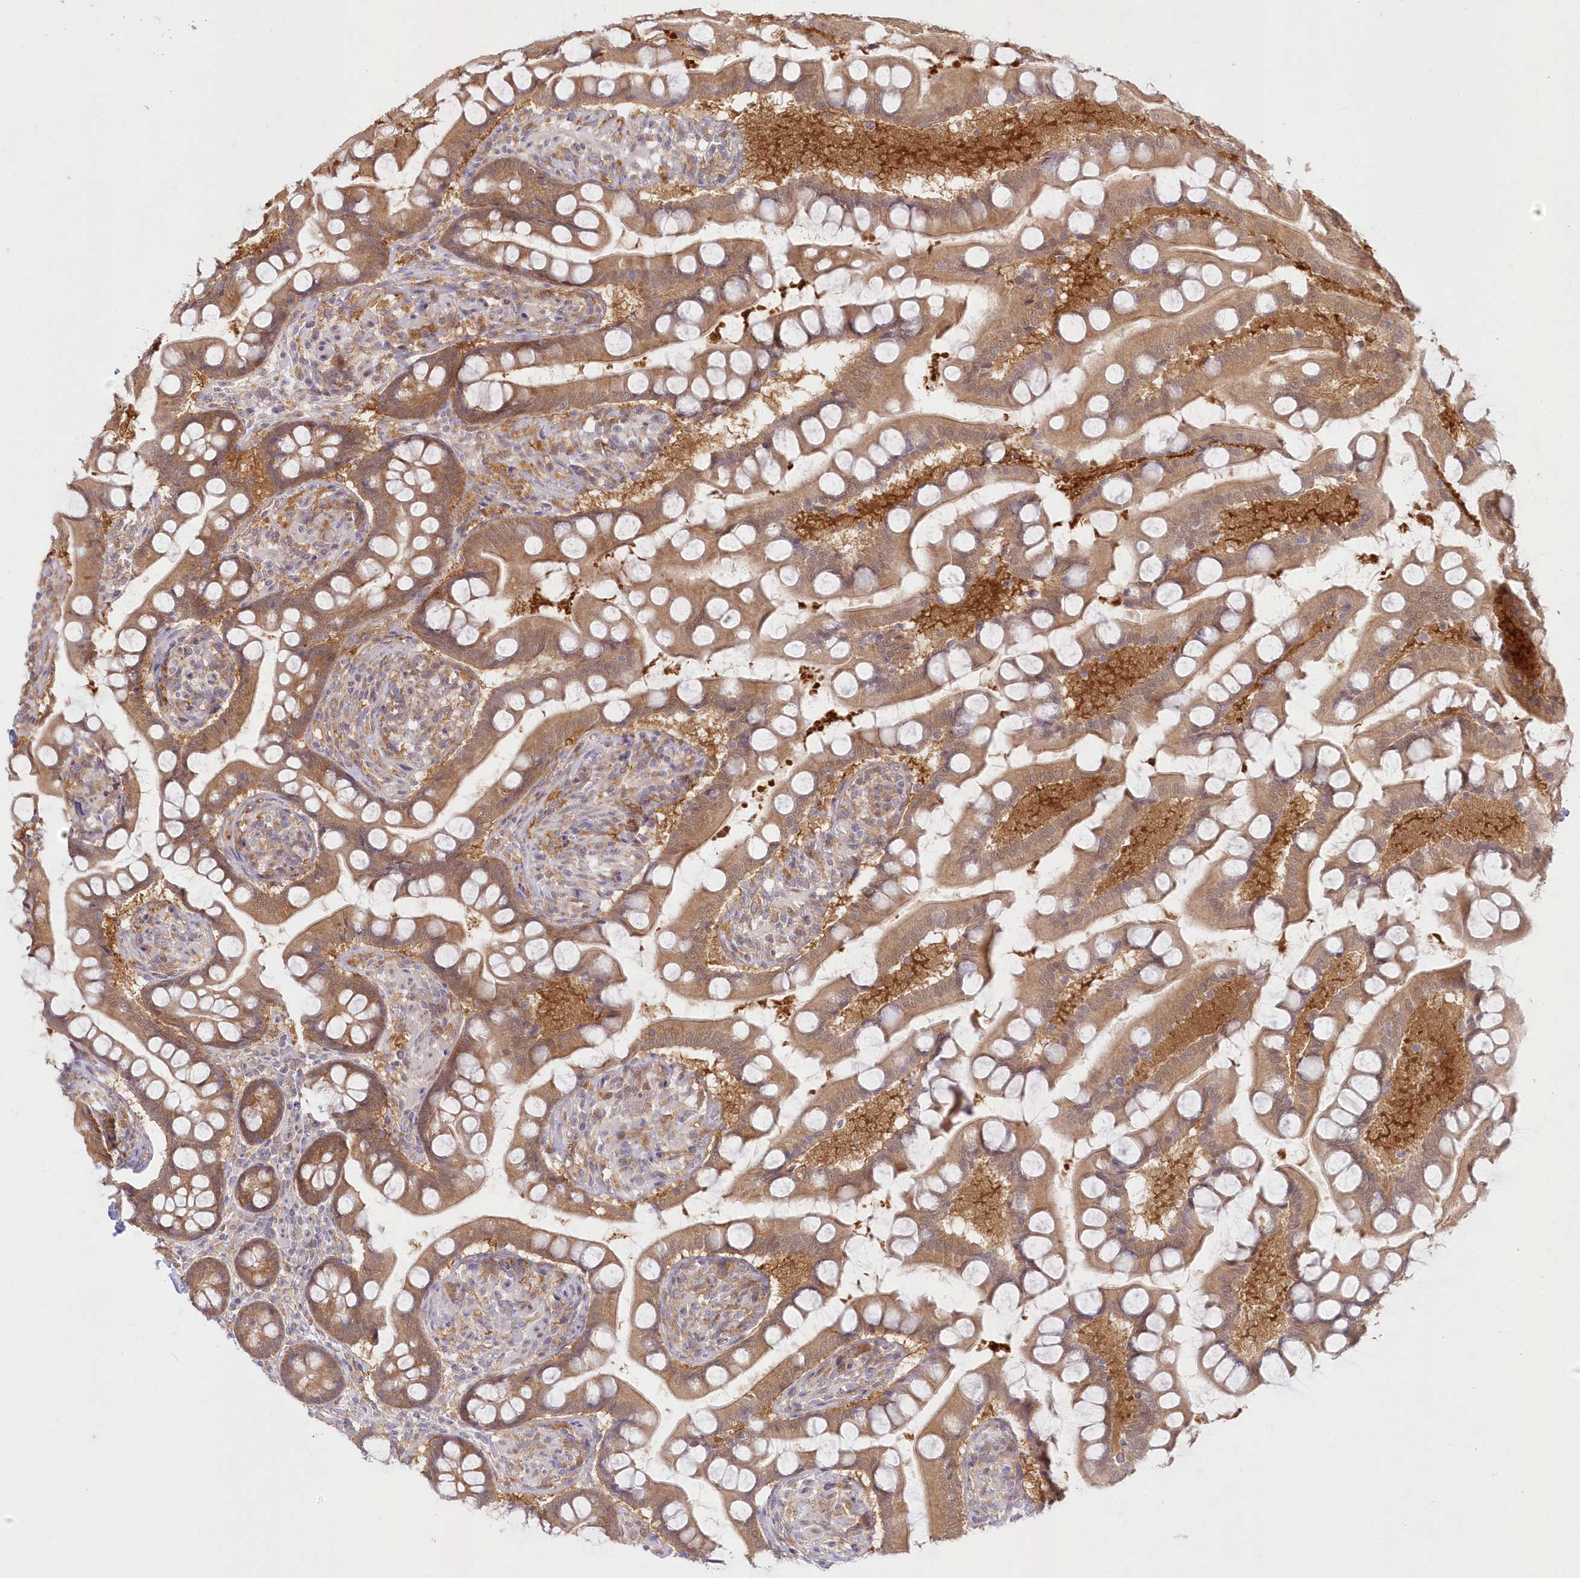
{"staining": {"intensity": "moderate", "quantity": ">75%", "location": "cytoplasmic/membranous"}, "tissue": "small intestine", "cell_type": "Glandular cells", "image_type": "normal", "snomed": [{"axis": "morphology", "description": "Normal tissue, NOS"}, {"axis": "topography", "description": "Small intestine"}], "caption": "Immunohistochemical staining of unremarkable small intestine shows >75% levels of moderate cytoplasmic/membranous protein positivity in approximately >75% of glandular cells. Nuclei are stained in blue.", "gene": "RNPEP", "patient": {"sex": "male", "age": 41}}